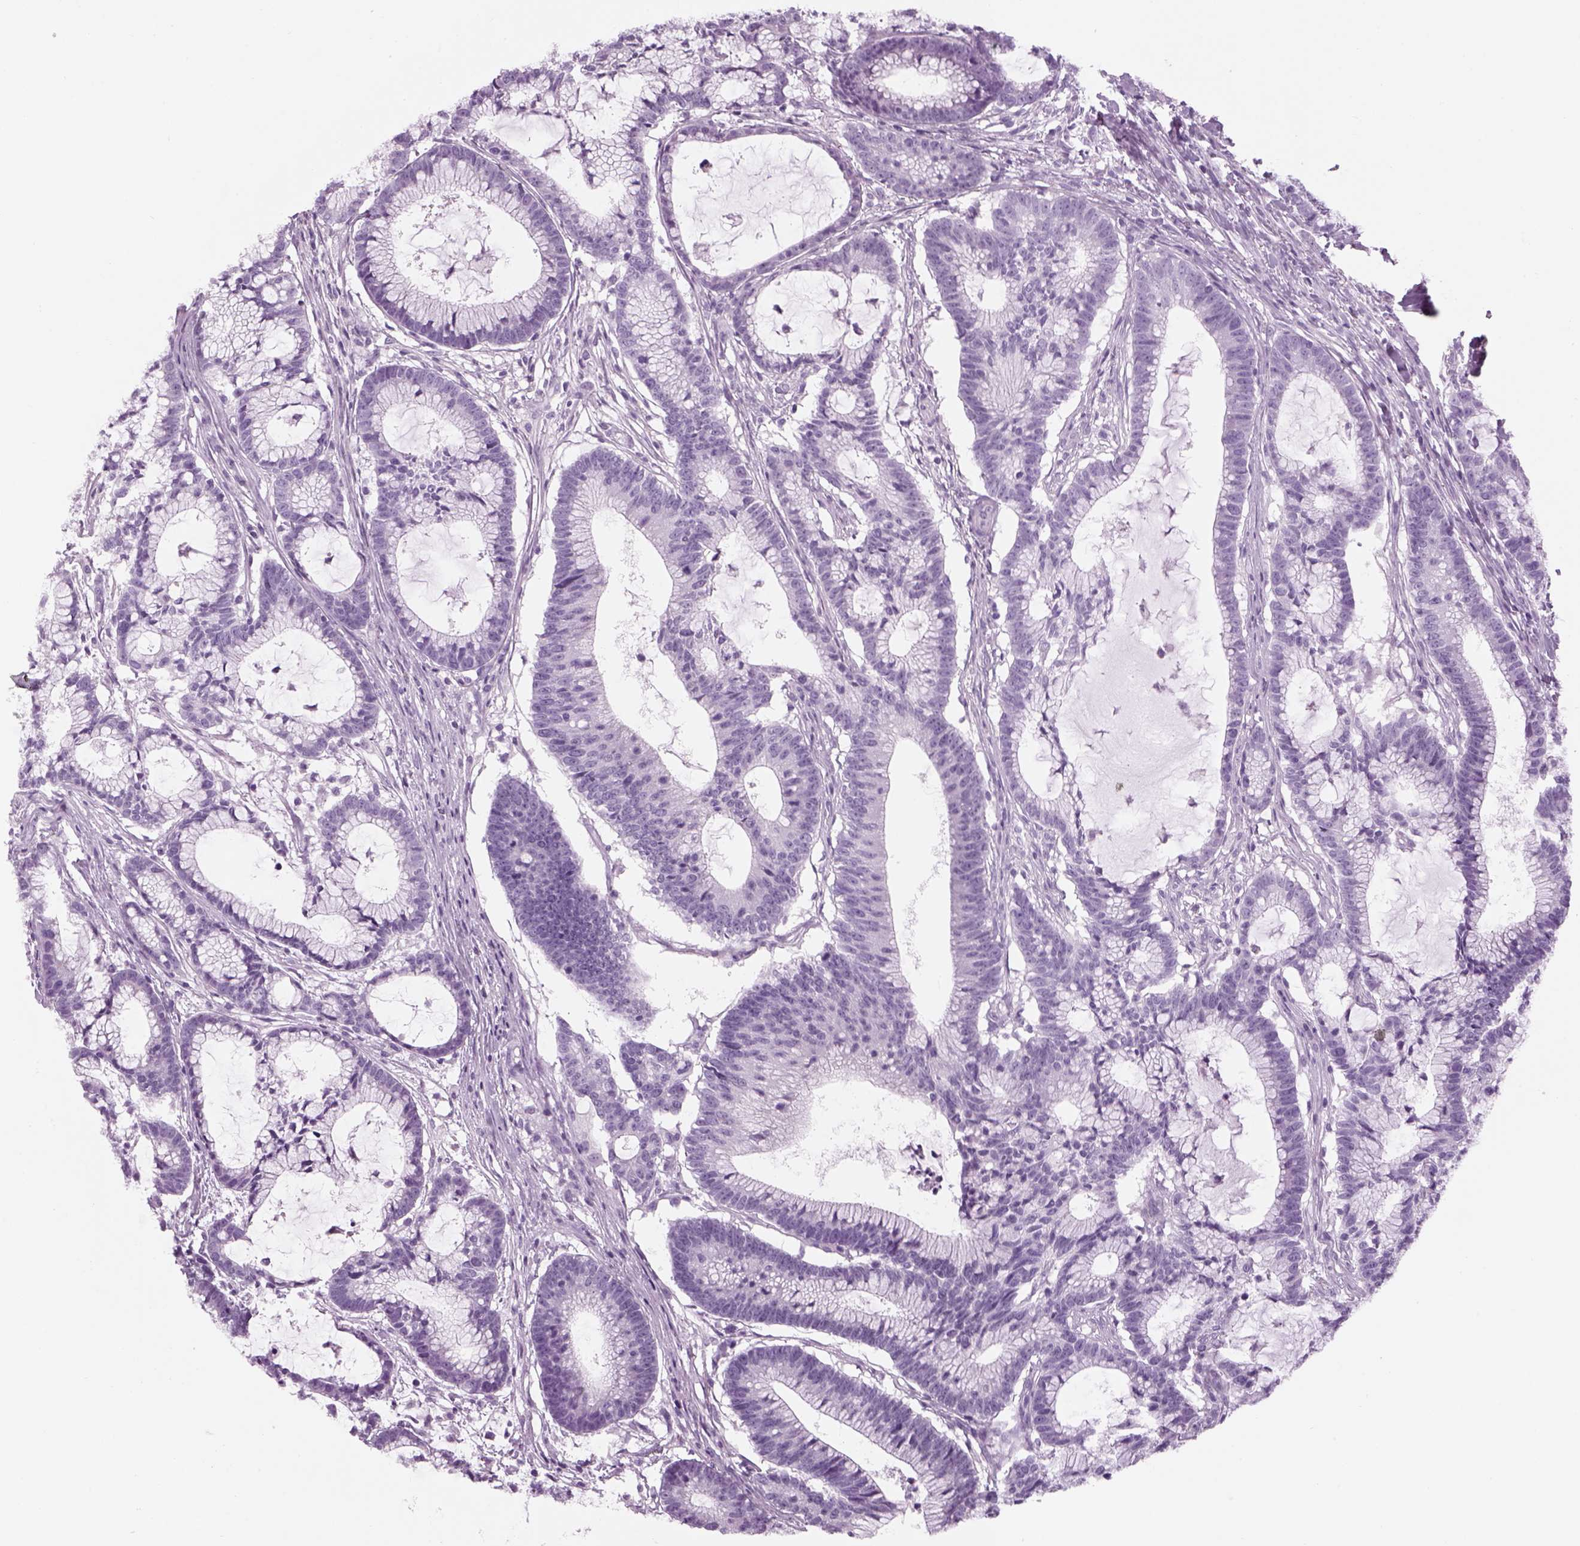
{"staining": {"intensity": "negative", "quantity": "none", "location": "none"}, "tissue": "colorectal cancer", "cell_type": "Tumor cells", "image_type": "cancer", "snomed": [{"axis": "morphology", "description": "Adenocarcinoma, NOS"}, {"axis": "topography", "description": "Colon"}], "caption": "An immunohistochemistry (IHC) photomicrograph of adenocarcinoma (colorectal) is shown. There is no staining in tumor cells of adenocarcinoma (colorectal).", "gene": "PABPC1L2B", "patient": {"sex": "female", "age": 78}}